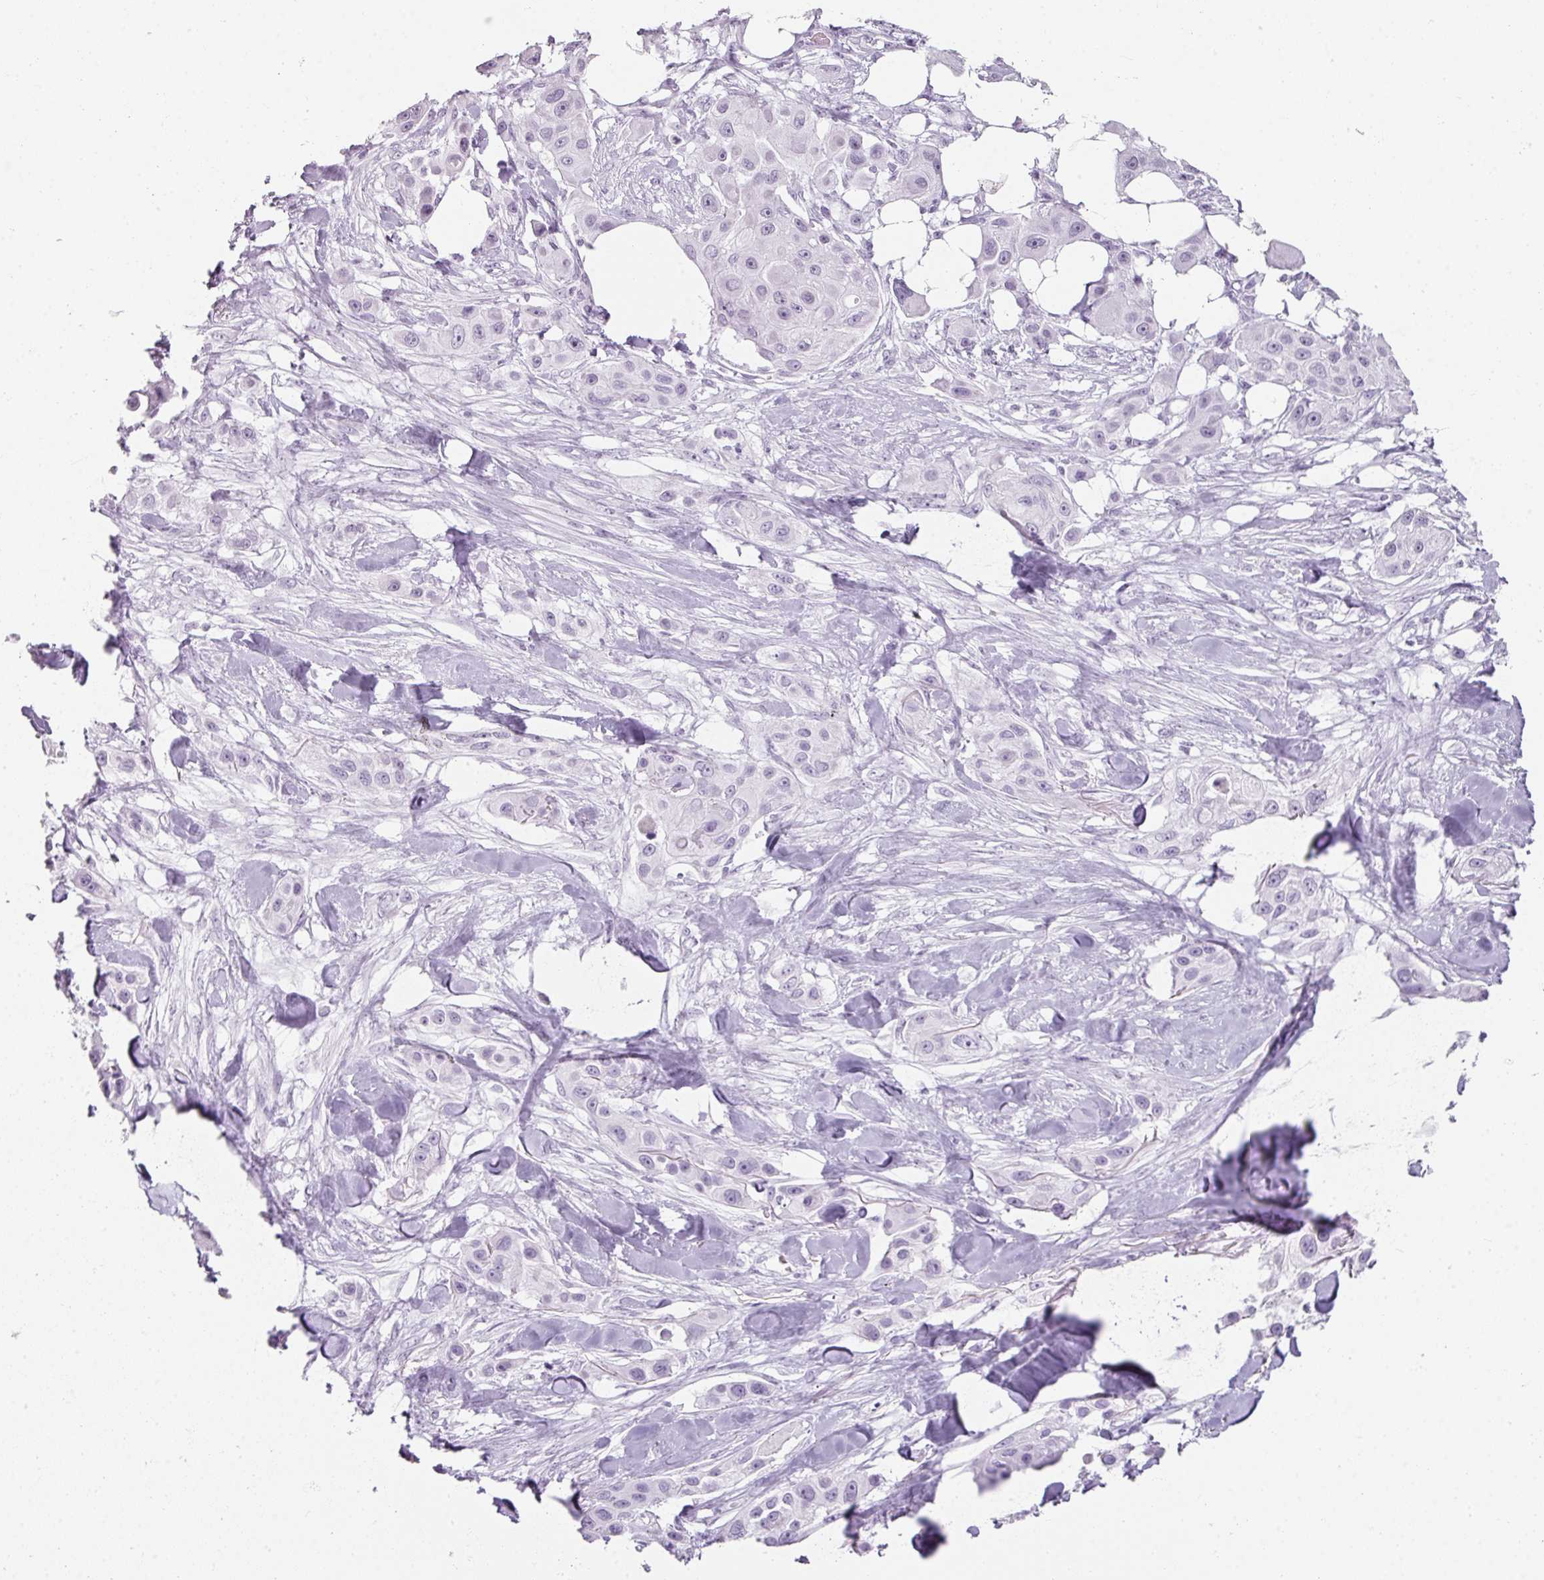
{"staining": {"intensity": "negative", "quantity": "none", "location": "none"}, "tissue": "skin cancer", "cell_type": "Tumor cells", "image_type": "cancer", "snomed": [{"axis": "morphology", "description": "Squamous cell carcinoma, NOS"}, {"axis": "topography", "description": "Skin"}], "caption": "An image of human skin cancer is negative for staining in tumor cells.", "gene": "TMEM42", "patient": {"sex": "male", "age": 63}}